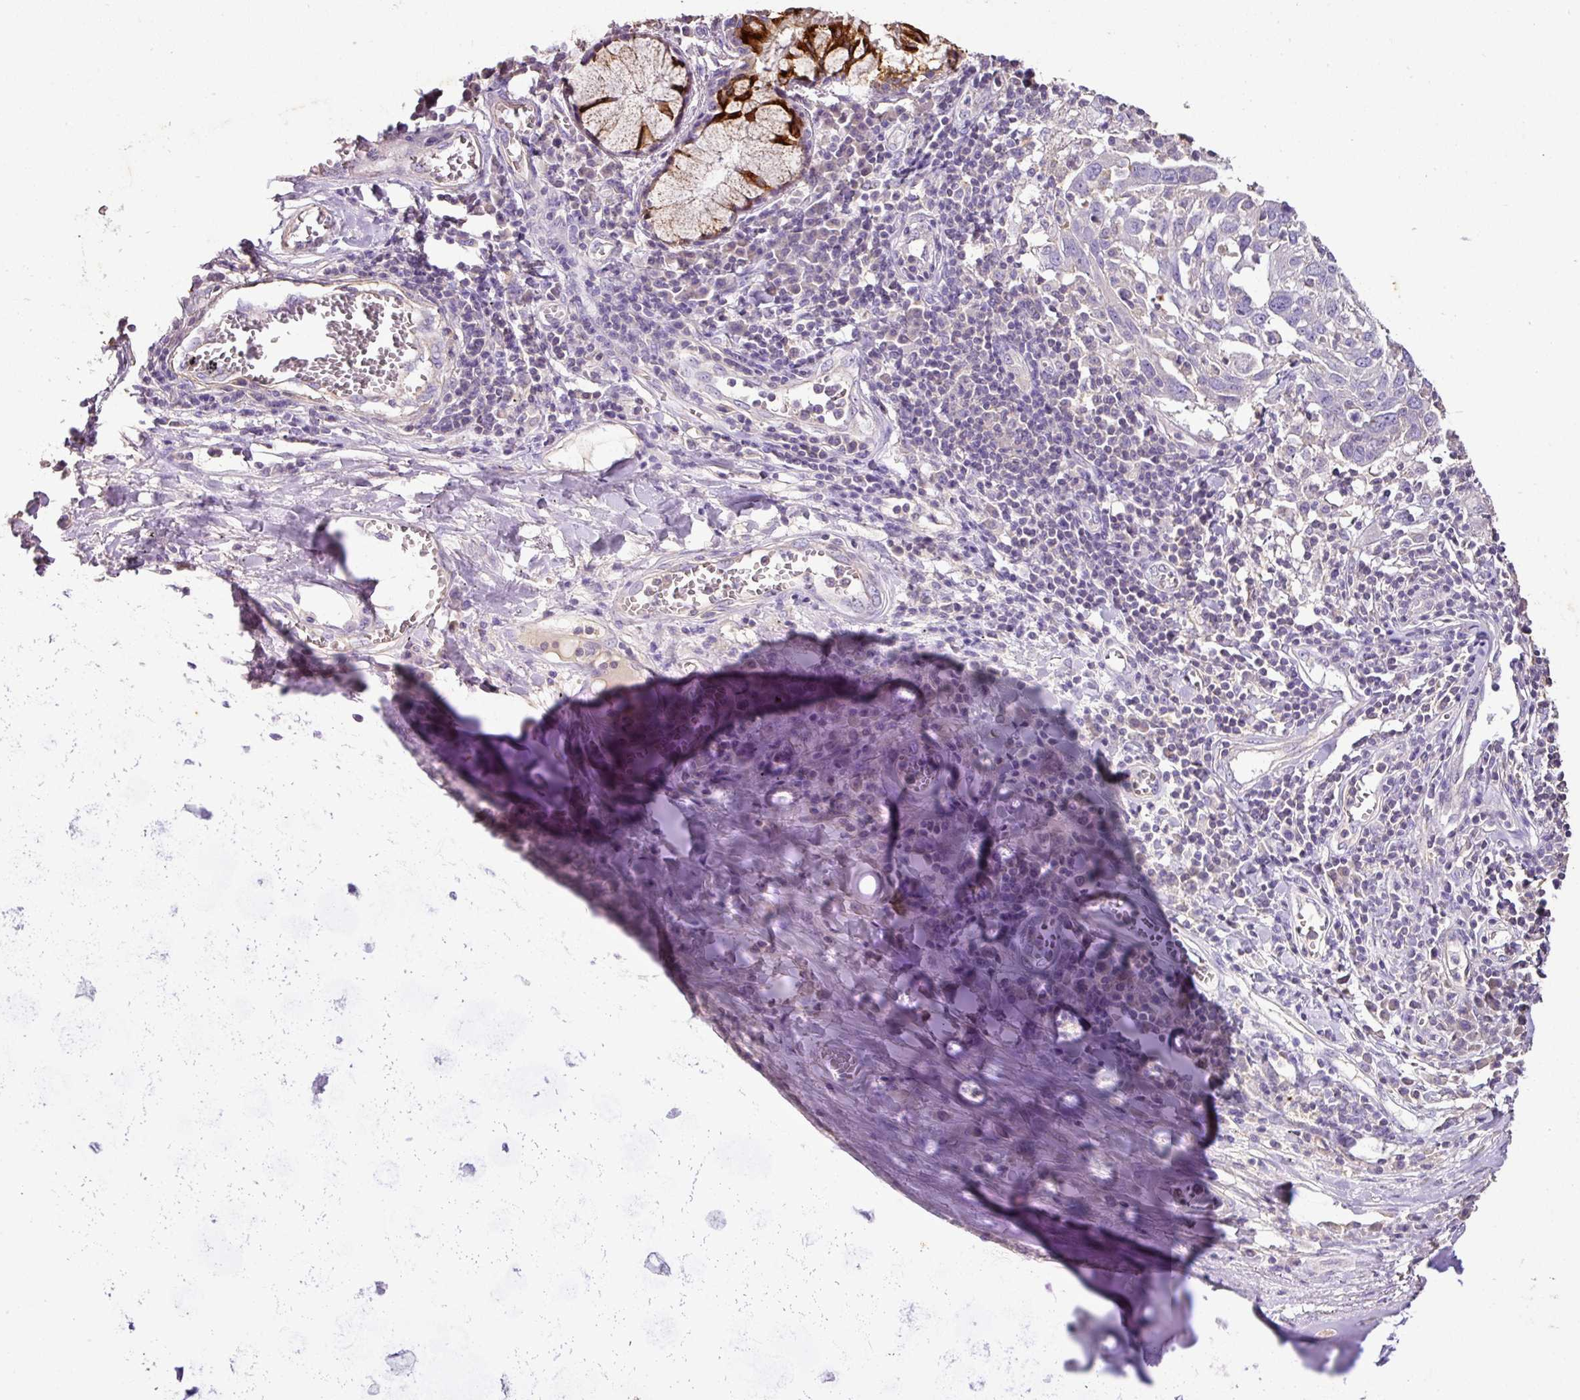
{"staining": {"intensity": "negative", "quantity": "none", "location": "none"}, "tissue": "lung cancer", "cell_type": "Tumor cells", "image_type": "cancer", "snomed": [{"axis": "morphology", "description": "Squamous cell carcinoma, NOS"}, {"axis": "topography", "description": "Lung"}], "caption": "High power microscopy image of an IHC photomicrograph of squamous cell carcinoma (lung), revealing no significant staining in tumor cells.", "gene": "AGR3", "patient": {"sex": "male", "age": 65}}